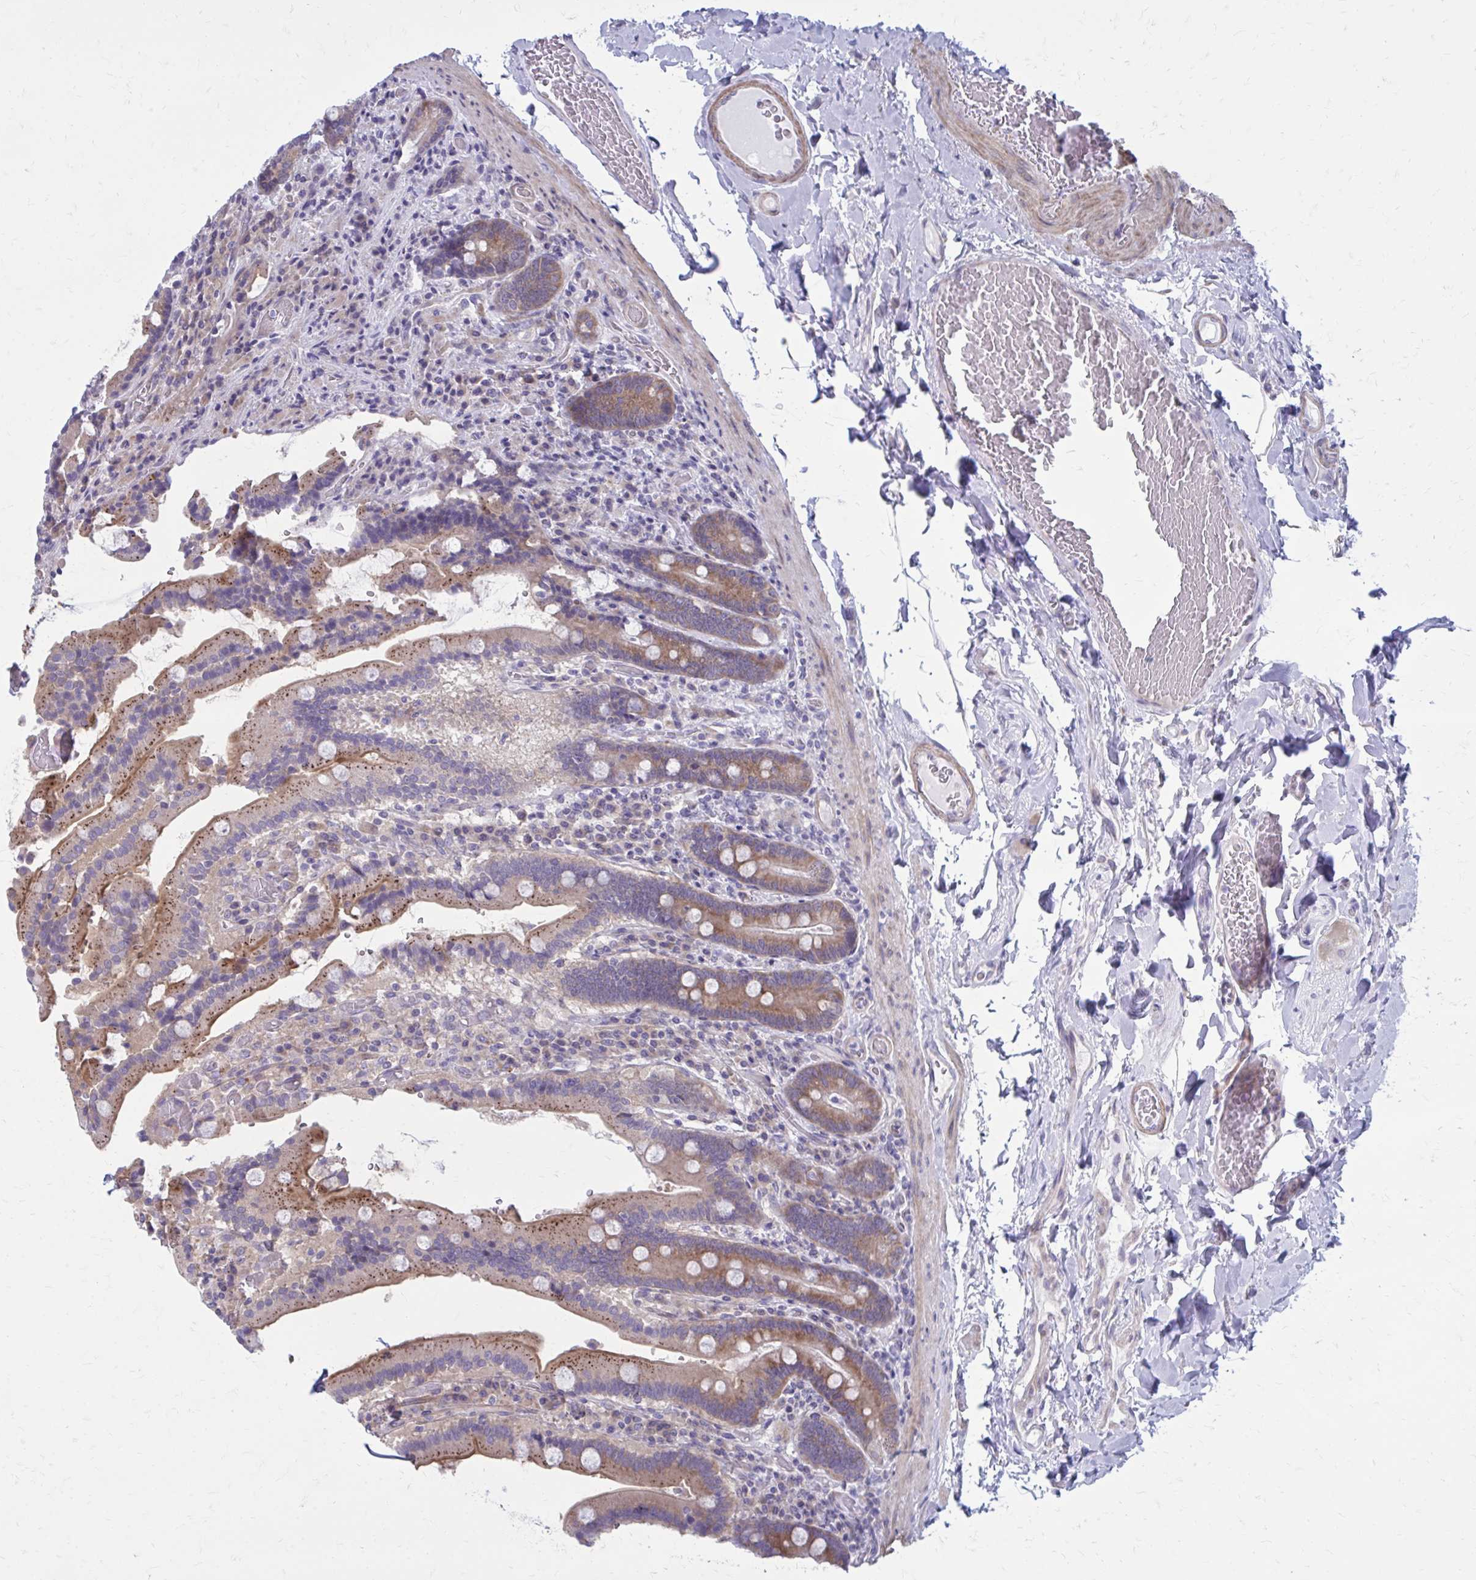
{"staining": {"intensity": "moderate", "quantity": ">75%", "location": "cytoplasmic/membranous"}, "tissue": "duodenum", "cell_type": "Glandular cells", "image_type": "normal", "snomed": [{"axis": "morphology", "description": "Normal tissue, NOS"}, {"axis": "topography", "description": "Duodenum"}], "caption": "DAB (3,3'-diaminobenzidine) immunohistochemical staining of benign human duodenum shows moderate cytoplasmic/membranous protein staining in approximately >75% of glandular cells.", "gene": "GIGYF2", "patient": {"sex": "female", "age": 62}}